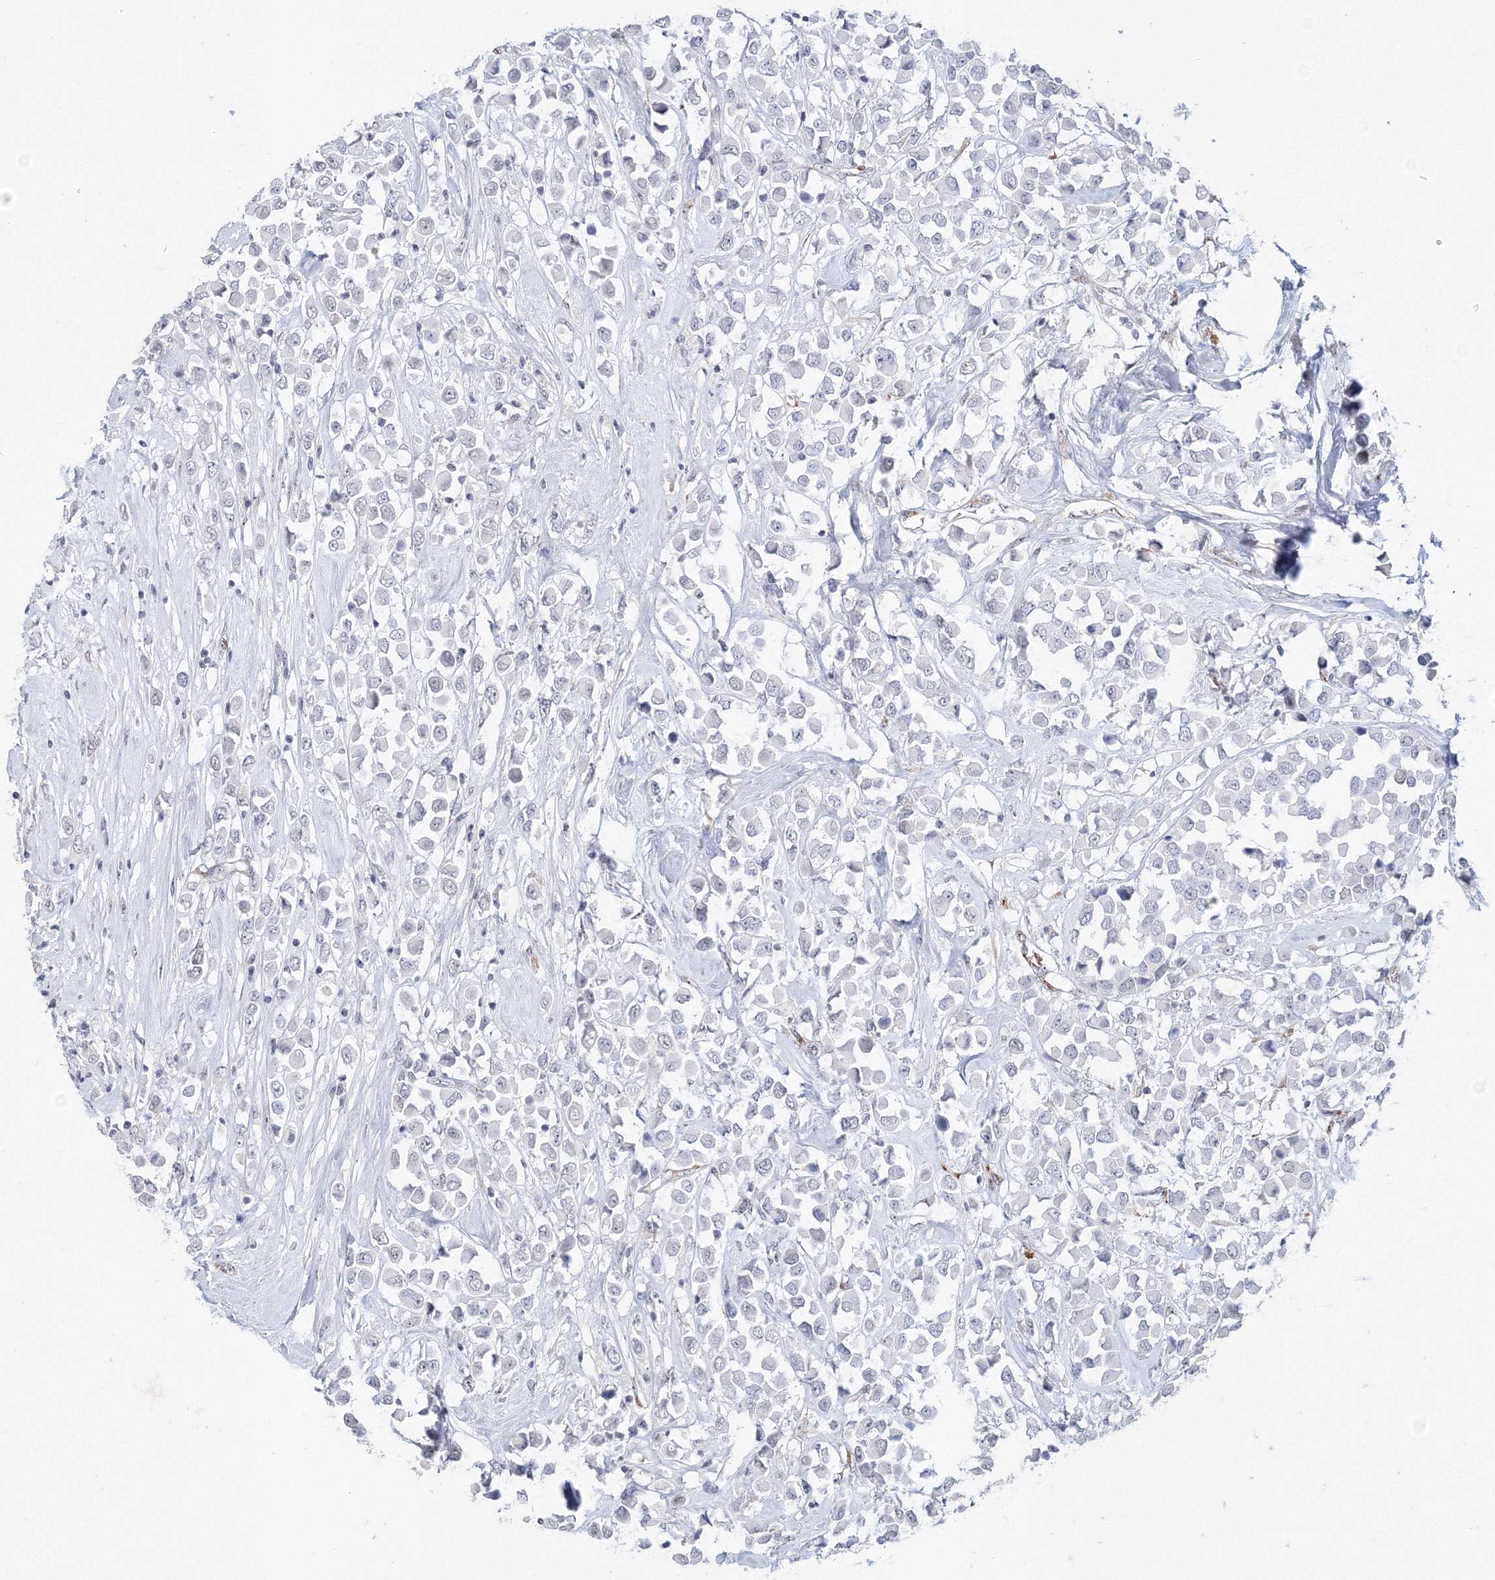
{"staining": {"intensity": "negative", "quantity": "none", "location": "none"}, "tissue": "breast cancer", "cell_type": "Tumor cells", "image_type": "cancer", "snomed": [{"axis": "morphology", "description": "Duct carcinoma"}, {"axis": "topography", "description": "Breast"}], "caption": "Immunohistochemical staining of human breast cancer (infiltrating ductal carcinoma) reveals no significant expression in tumor cells.", "gene": "SIRT7", "patient": {"sex": "female", "age": 61}}